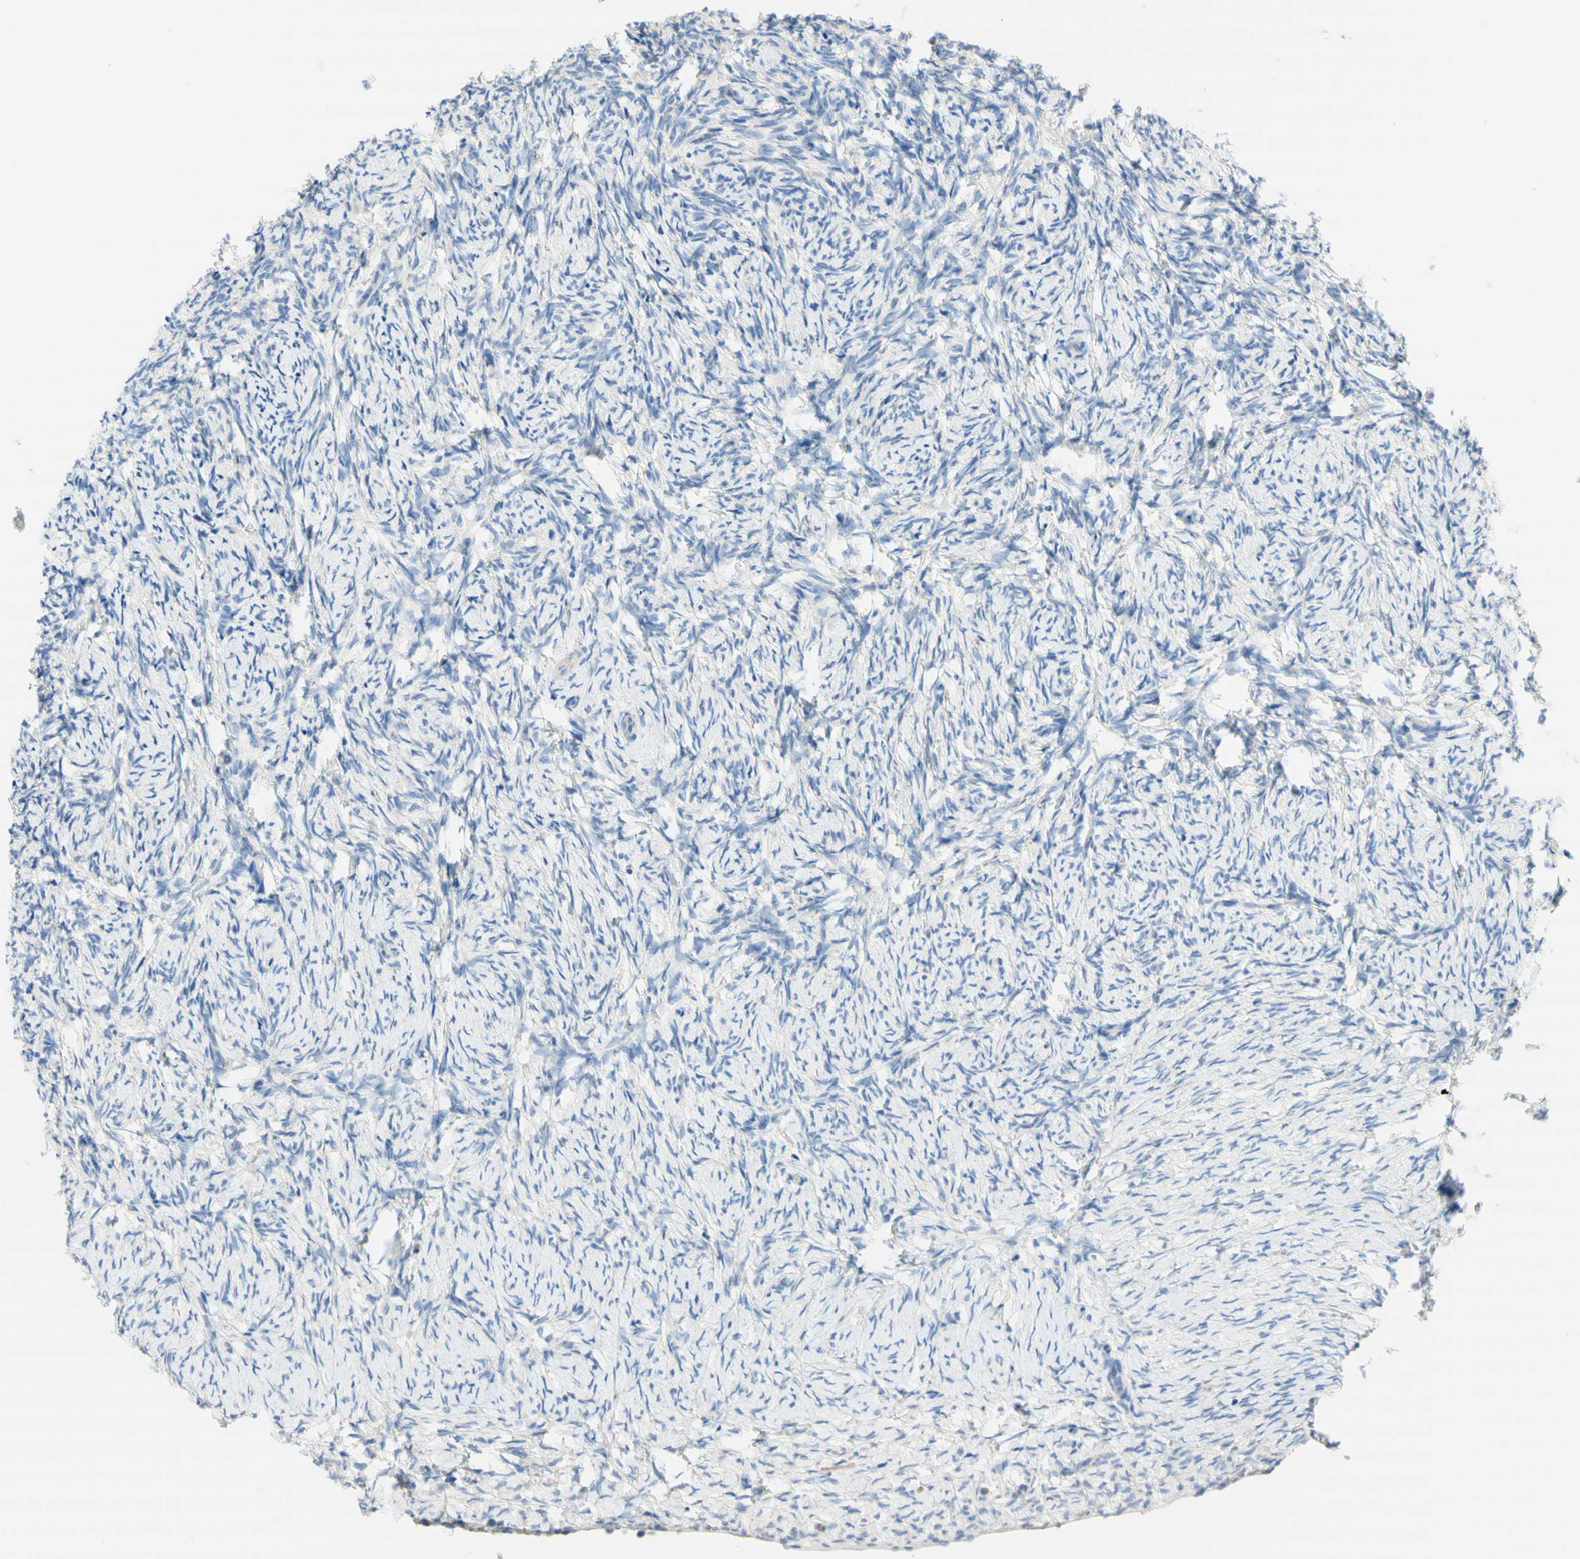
{"staining": {"intensity": "weak", "quantity": "<25%", "location": "cytoplasmic/membranous"}, "tissue": "ovary", "cell_type": "Follicle cells", "image_type": "normal", "snomed": [{"axis": "morphology", "description": "Normal tissue, NOS"}, {"axis": "topography", "description": "Ovary"}], "caption": "DAB immunohistochemical staining of normal human ovary shows no significant positivity in follicle cells.", "gene": "F3", "patient": {"sex": "female", "age": 60}}